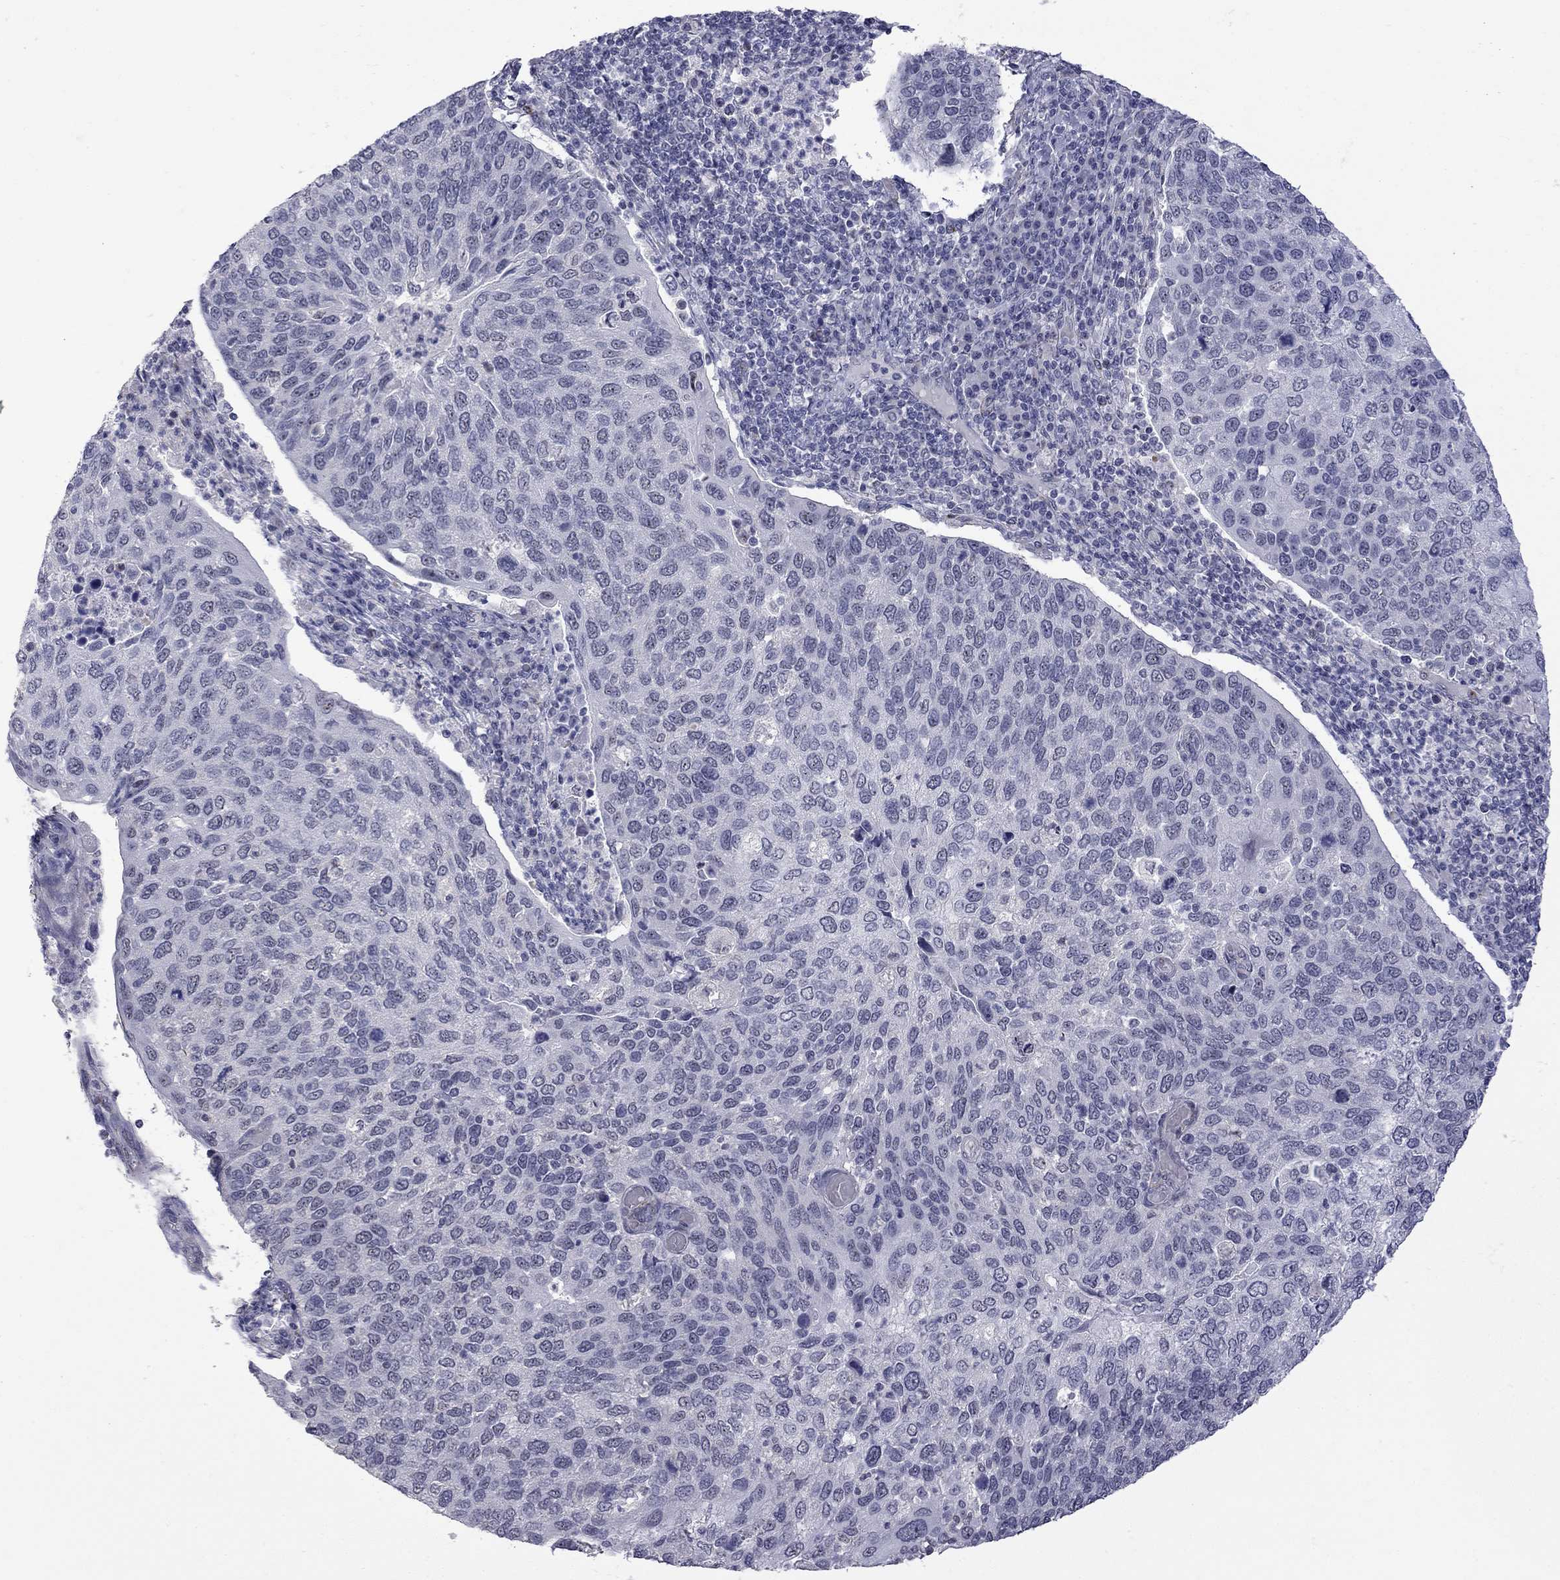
{"staining": {"intensity": "negative", "quantity": "none", "location": "none"}, "tissue": "cervical cancer", "cell_type": "Tumor cells", "image_type": "cancer", "snomed": [{"axis": "morphology", "description": "Squamous cell carcinoma, NOS"}, {"axis": "topography", "description": "Cervix"}], "caption": "Tumor cells are negative for brown protein staining in cervical cancer.", "gene": "GSG1L", "patient": {"sex": "female", "age": 54}}